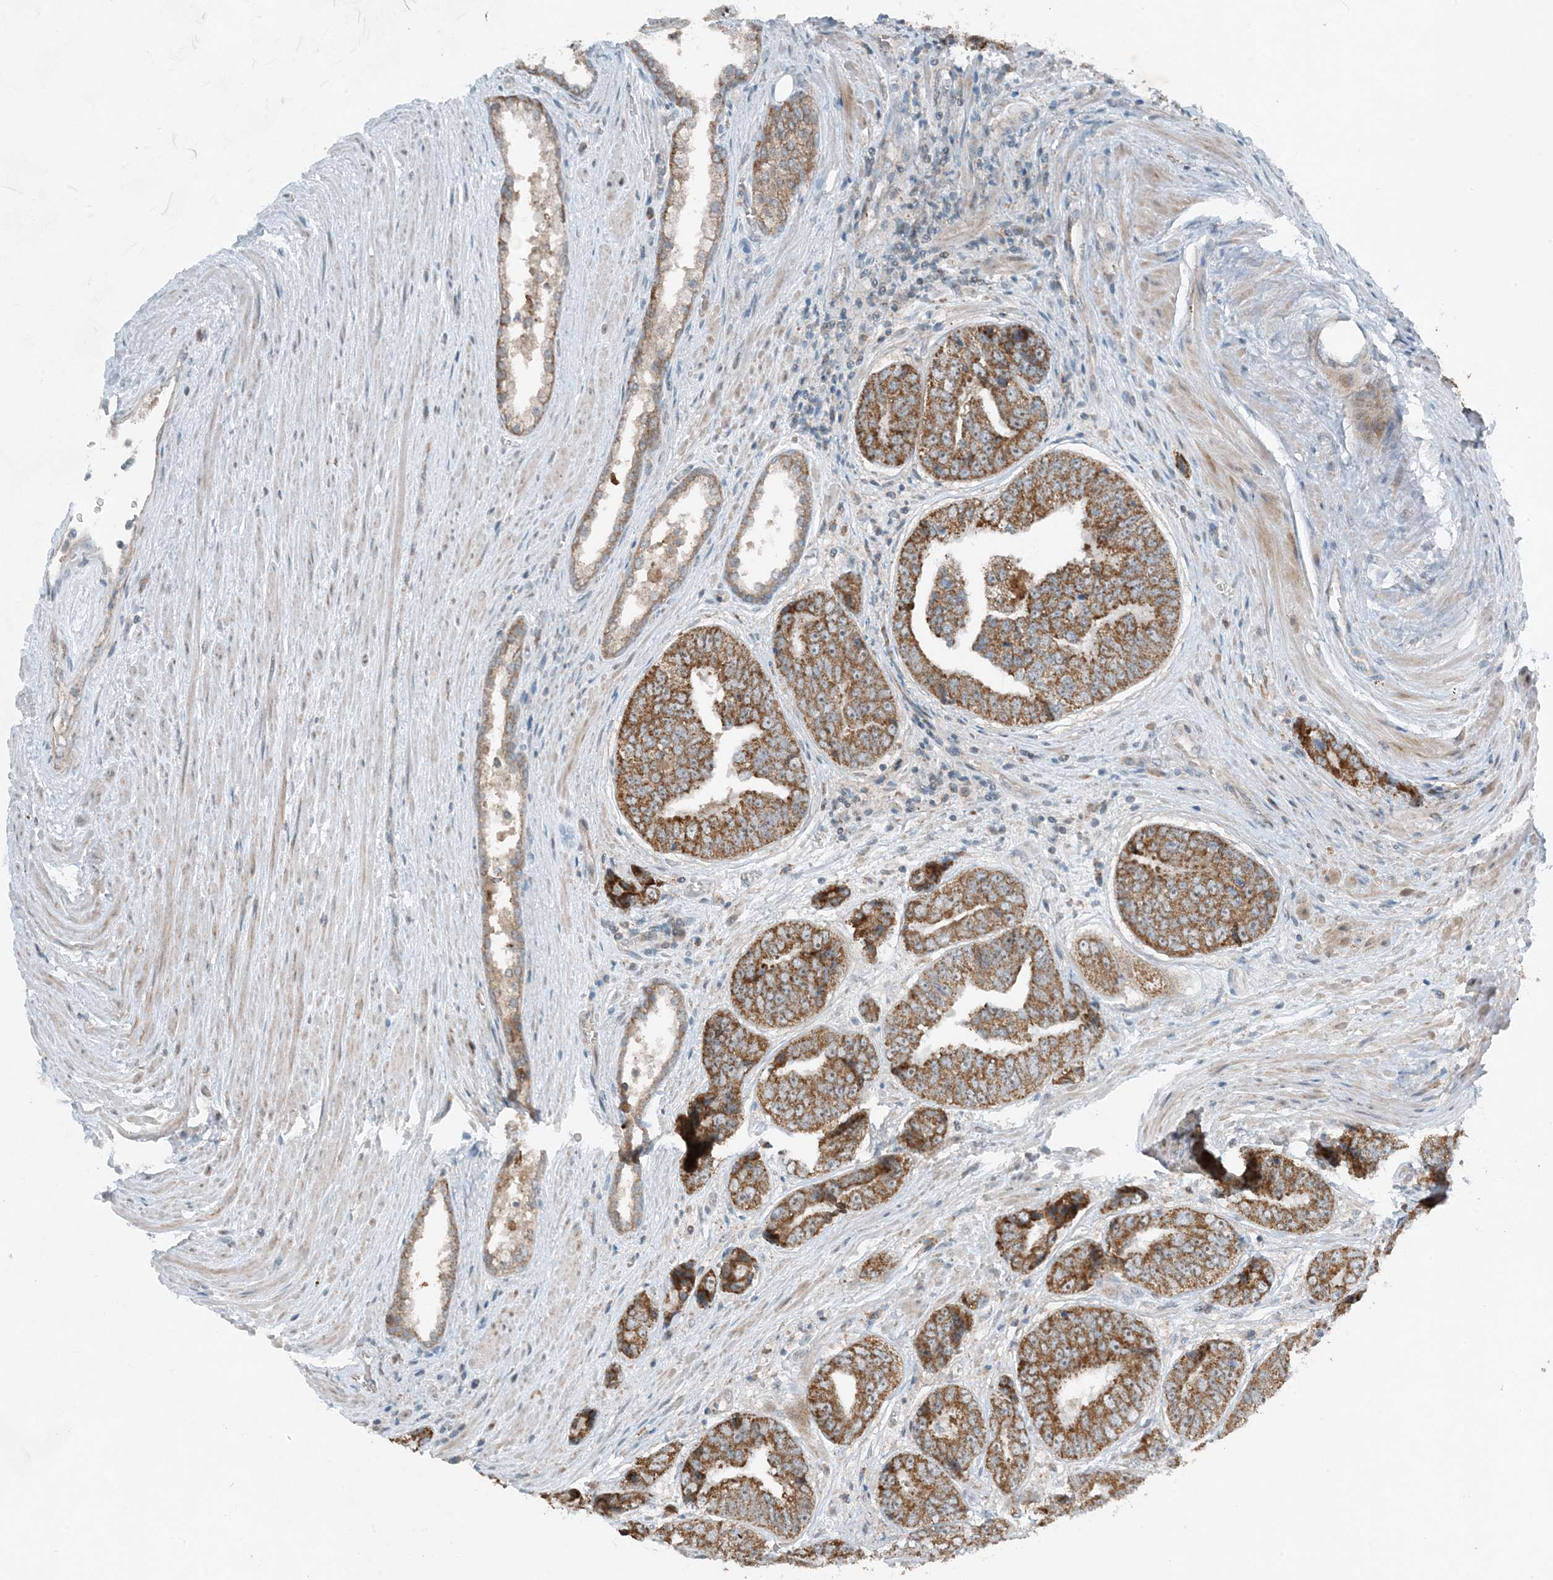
{"staining": {"intensity": "moderate", "quantity": ">75%", "location": "cytoplasmic/membranous"}, "tissue": "prostate cancer", "cell_type": "Tumor cells", "image_type": "cancer", "snomed": [{"axis": "morphology", "description": "Adenocarcinoma, High grade"}, {"axis": "topography", "description": "Prostate"}], "caption": "About >75% of tumor cells in human prostate cancer reveal moderate cytoplasmic/membranous protein expression as visualized by brown immunohistochemical staining.", "gene": "MITD1", "patient": {"sex": "male", "age": 61}}